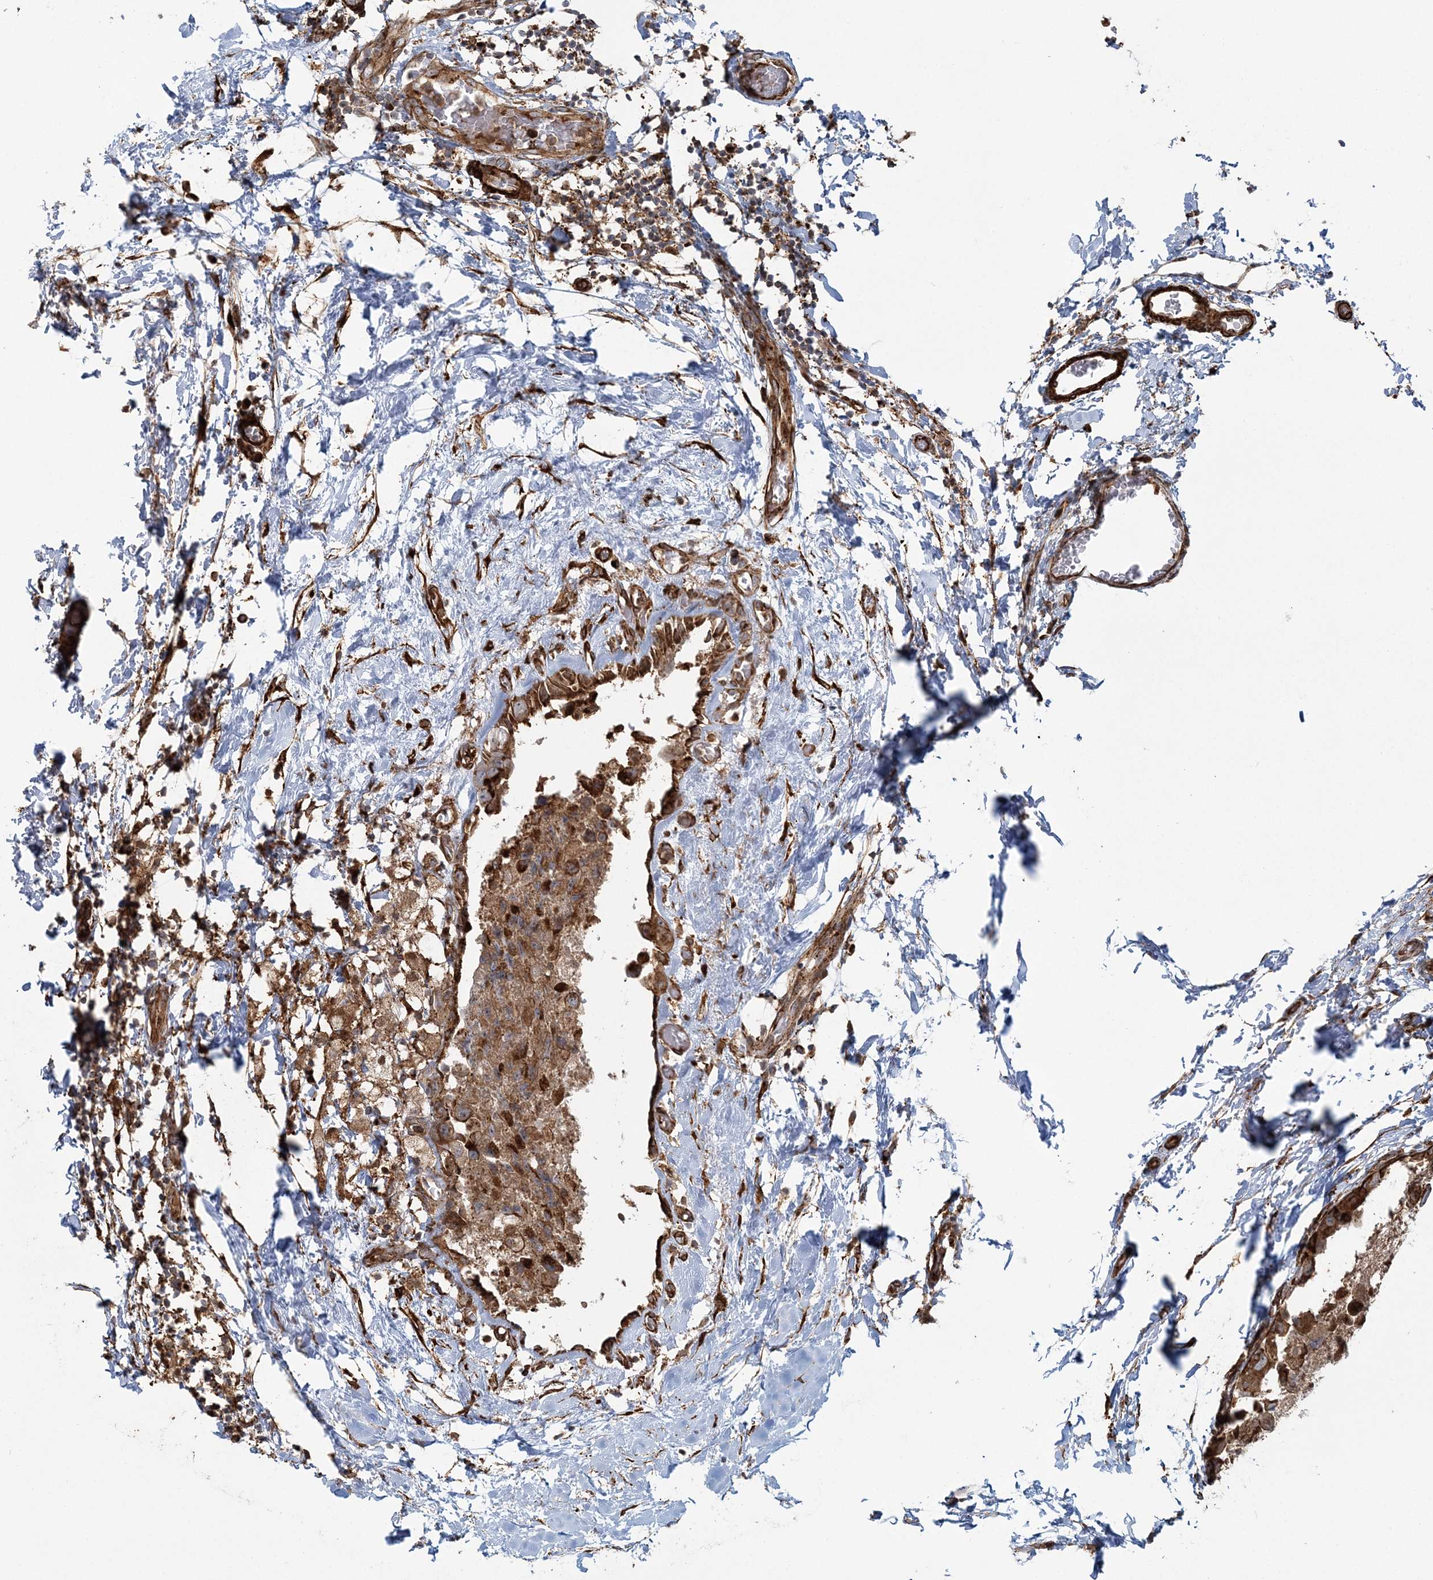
{"staining": {"intensity": "moderate", "quantity": ">75%", "location": "cytoplasmic/membranous"}, "tissue": "breast cancer", "cell_type": "Tumor cells", "image_type": "cancer", "snomed": [{"axis": "morphology", "description": "Duct carcinoma"}, {"axis": "topography", "description": "Breast"}], "caption": "Protein expression by immunohistochemistry (IHC) displays moderate cytoplasmic/membranous staining in approximately >75% of tumor cells in intraductal carcinoma (breast).", "gene": "TRAF3IP2", "patient": {"sex": "female", "age": 62}}